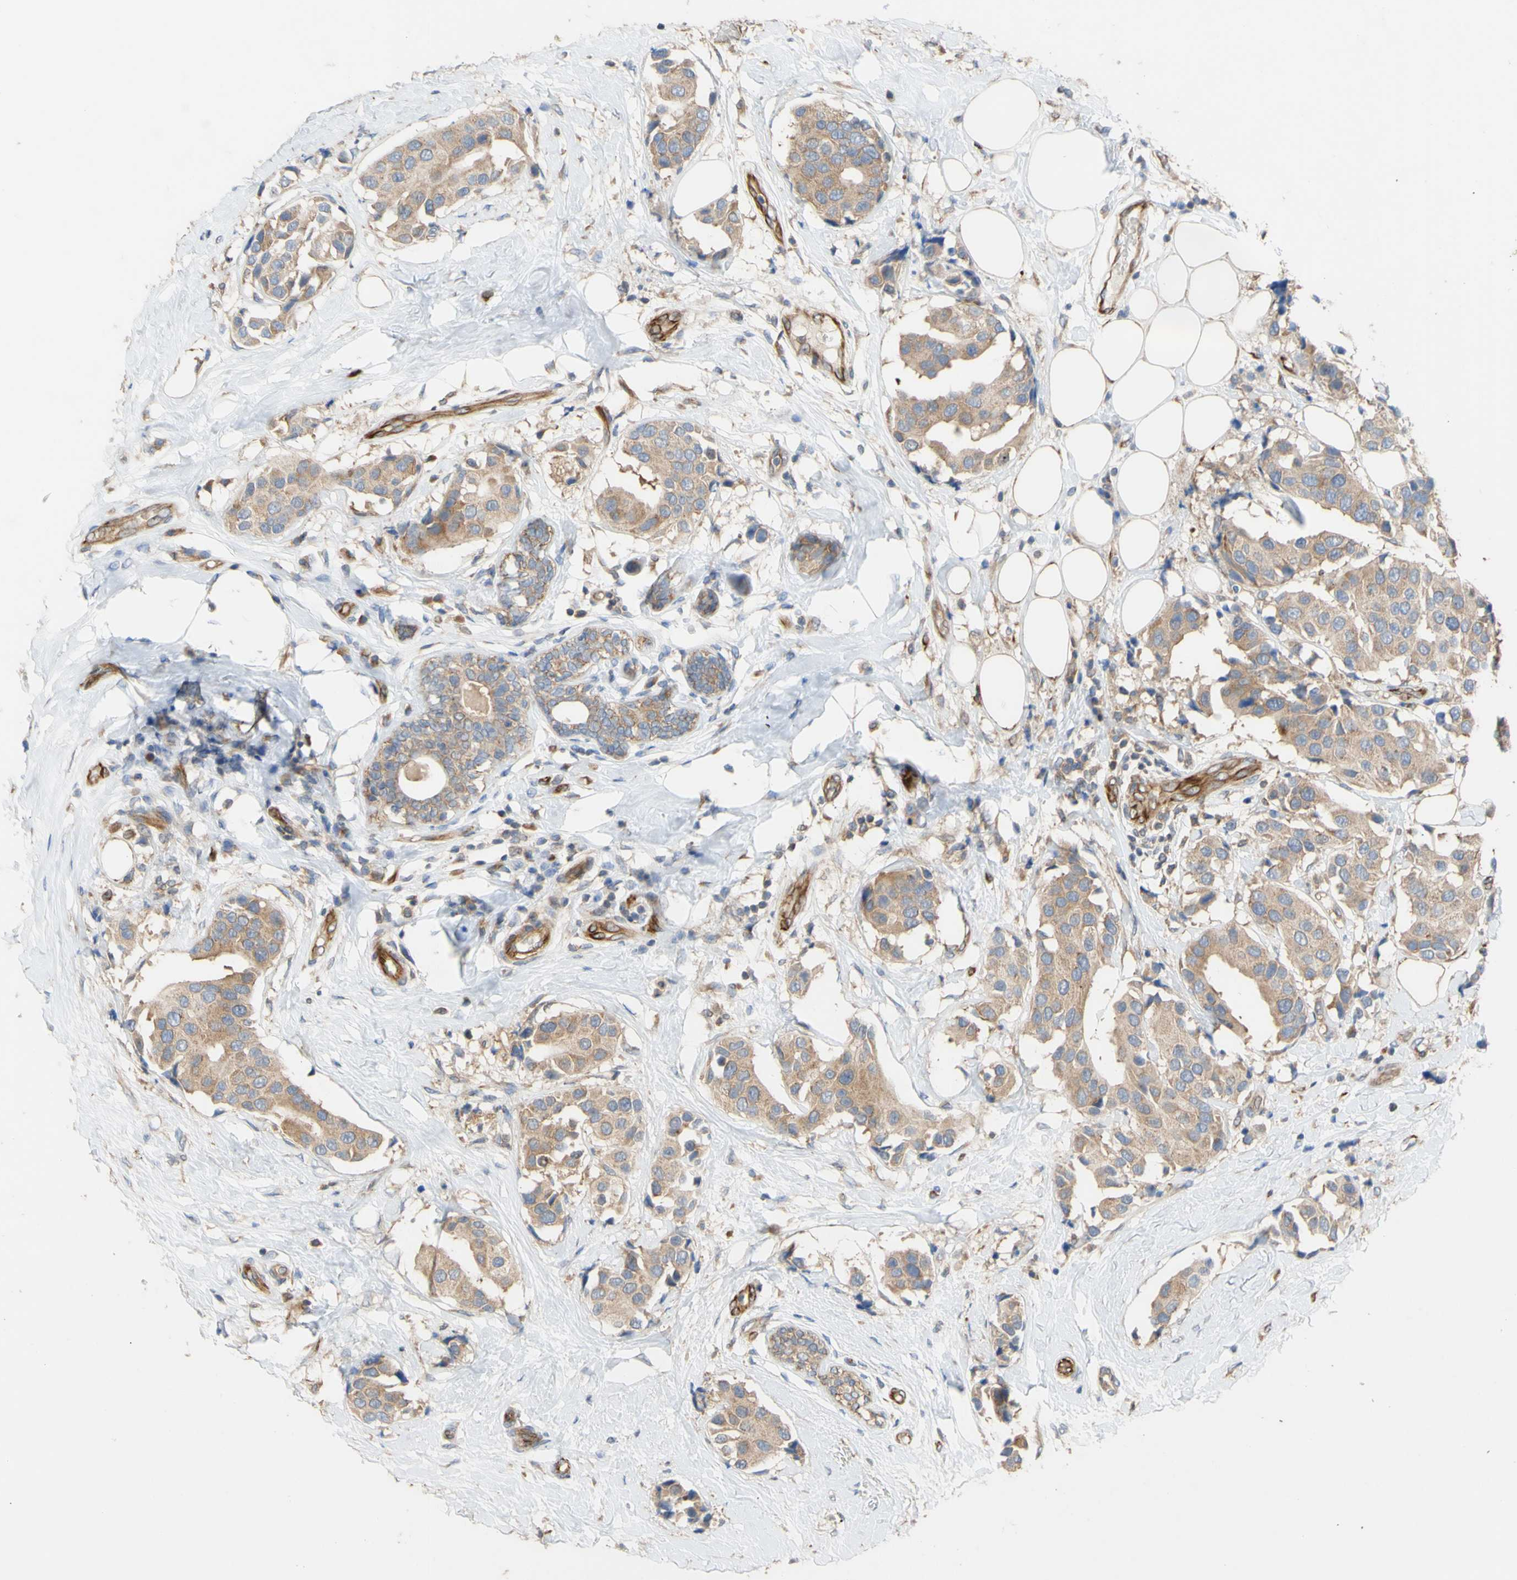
{"staining": {"intensity": "moderate", "quantity": ">75%", "location": "cytoplasmic/membranous"}, "tissue": "breast cancer", "cell_type": "Tumor cells", "image_type": "cancer", "snomed": [{"axis": "morphology", "description": "Normal tissue, NOS"}, {"axis": "morphology", "description": "Duct carcinoma"}, {"axis": "topography", "description": "Breast"}], "caption": "Human breast cancer stained for a protein (brown) displays moderate cytoplasmic/membranous positive positivity in about >75% of tumor cells.", "gene": "EIF2S3", "patient": {"sex": "female", "age": 39}}